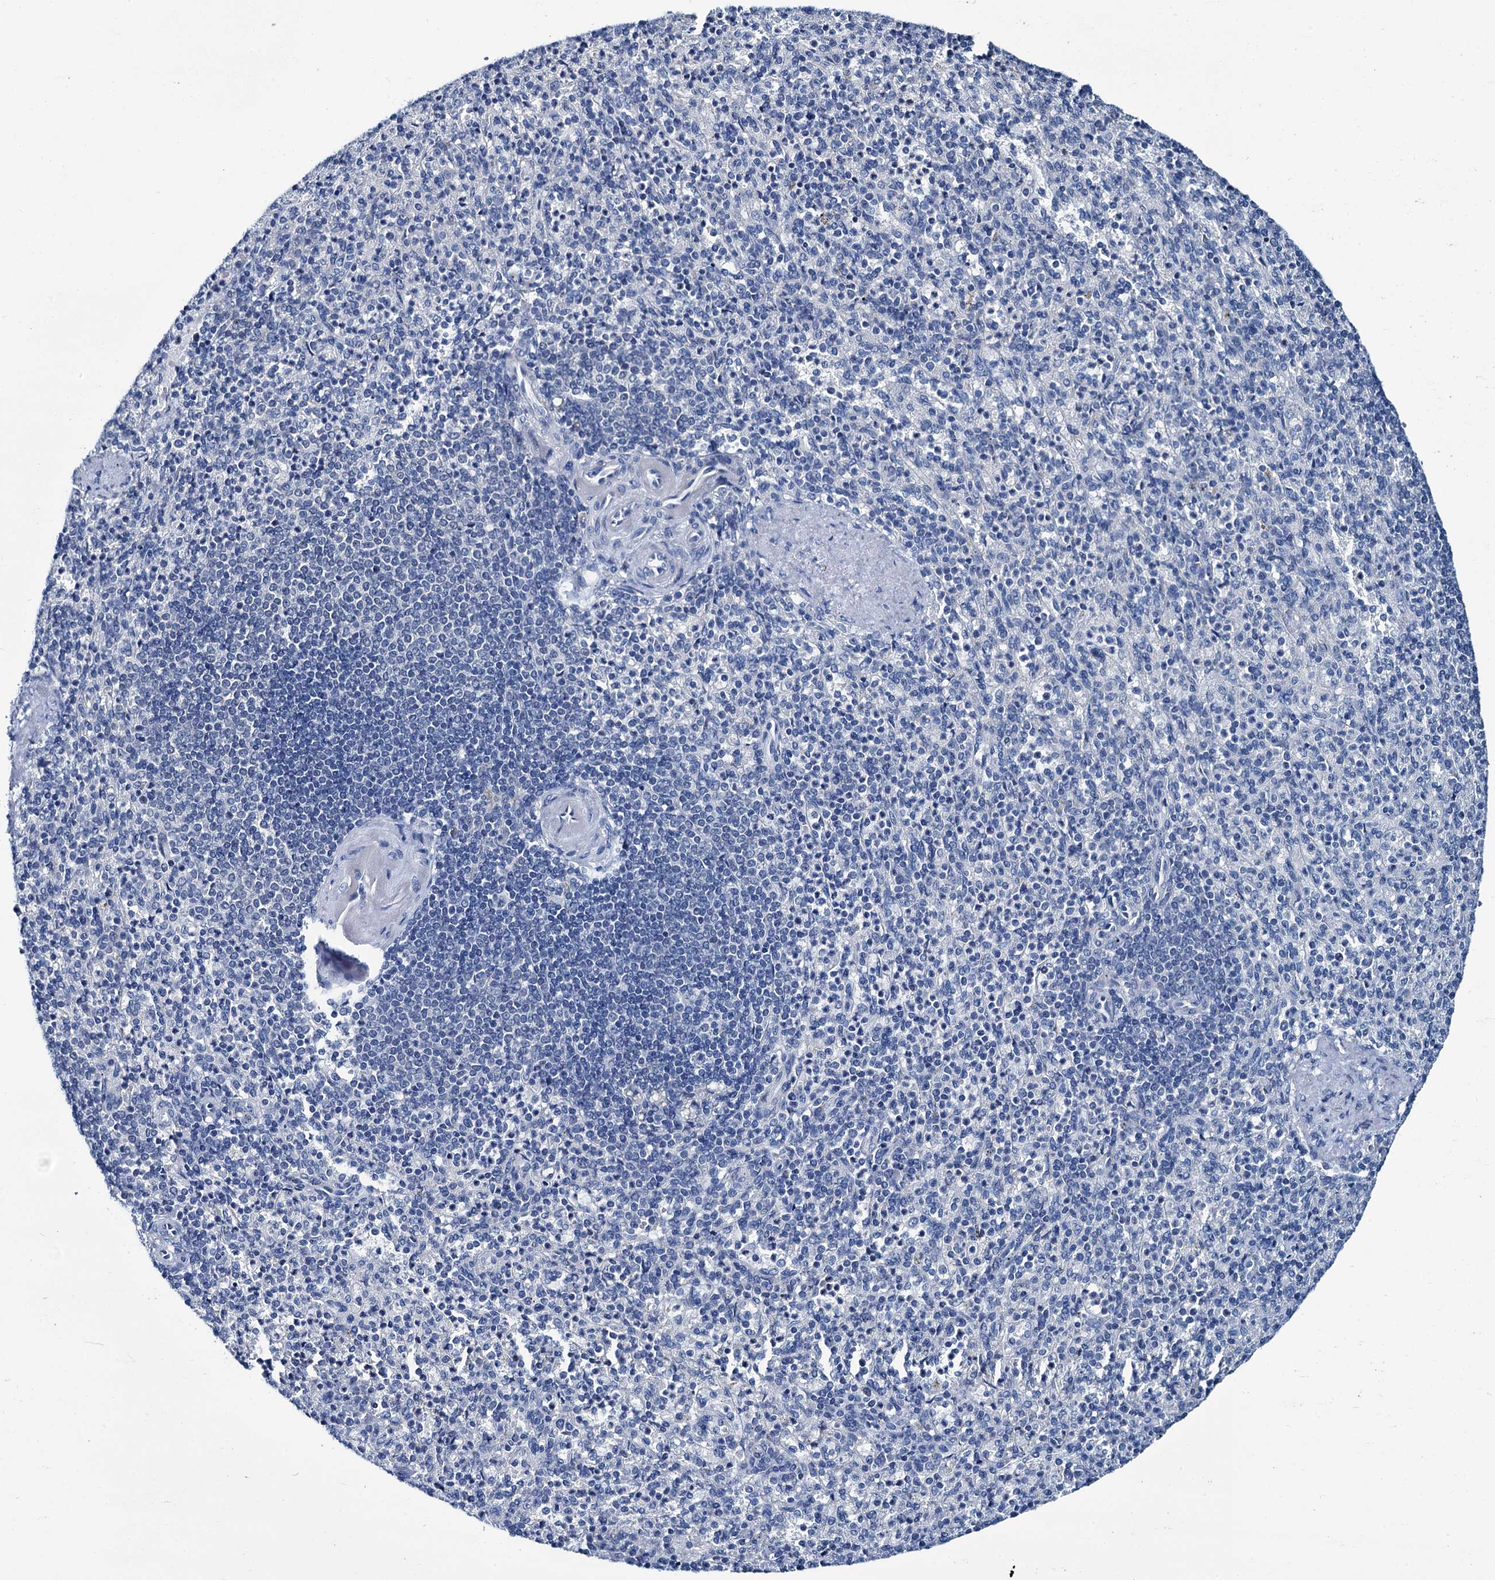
{"staining": {"intensity": "negative", "quantity": "none", "location": "none"}, "tissue": "spleen", "cell_type": "Cells in red pulp", "image_type": "normal", "snomed": [{"axis": "morphology", "description": "Normal tissue, NOS"}, {"axis": "topography", "description": "Spleen"}], "caption": "This micrograph is of unremarkable spleen stained with immunohistochemistry (IHC) to label a protein in brown with the nuclei are counter-stained blue. There is no positivity in cells in red pulp.", "gene": "MIOX", "patient": {"sex": "female", "age": 74}}